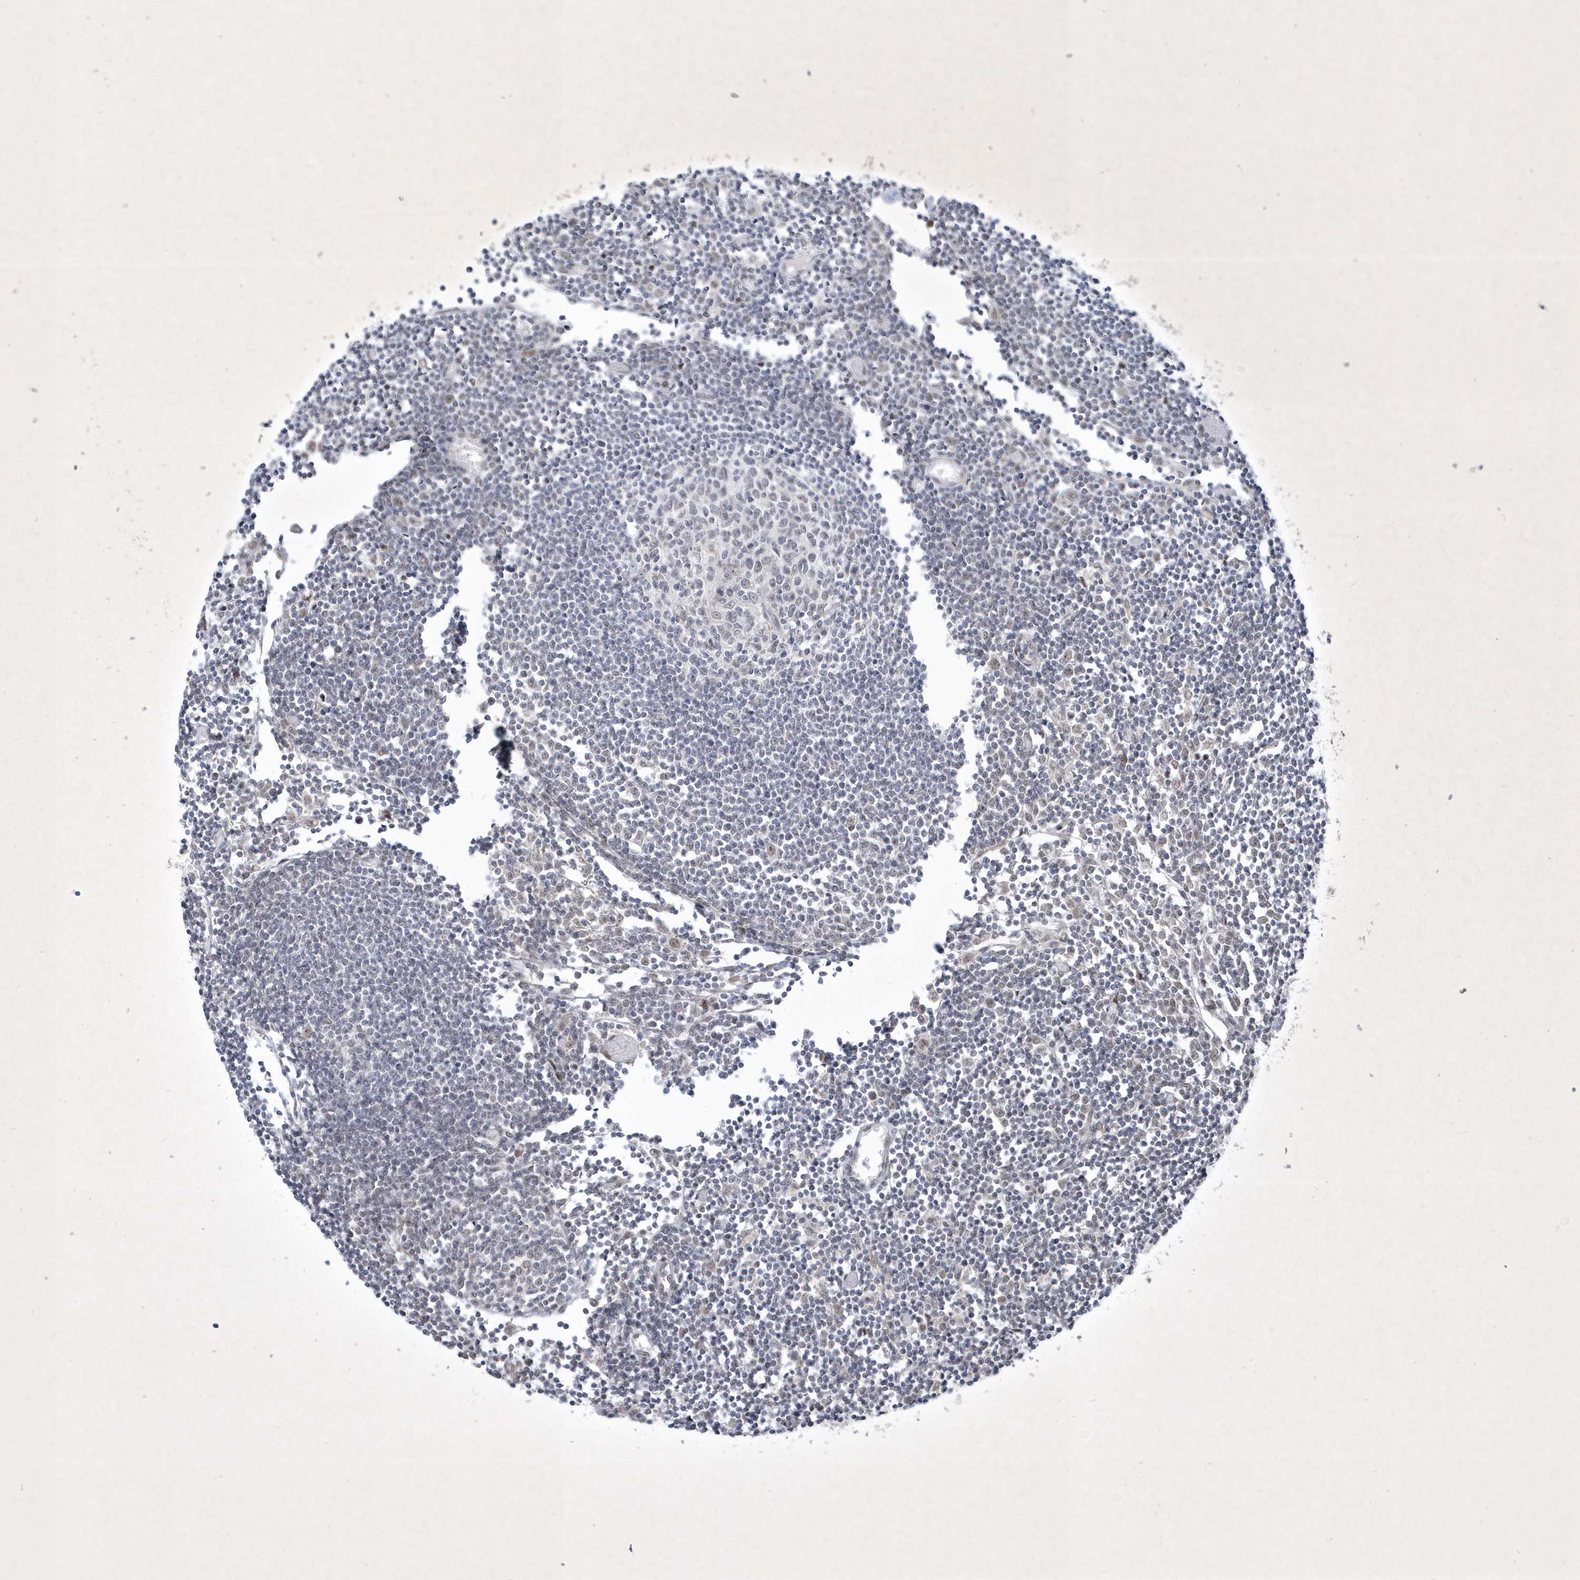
{"staining": {"intensity": "weak", "quantity": "<25%", "location": "nuclear"}, "tissue": "lymph node", "cell_type": "Germinal center cells", "image_type": "normal", "snomed": [{"axis": "morphology", "description": "Normal tissue, NOS"}, {"axis": "topography", "description": "Lymph node"}], "caption": "An IHC photomicrograph of benign lymph node is shown. There is no staining in germinal center cells of lymph node.", "gene": "ZBTB9", "patient": {"sex": "female", "age": 11}}